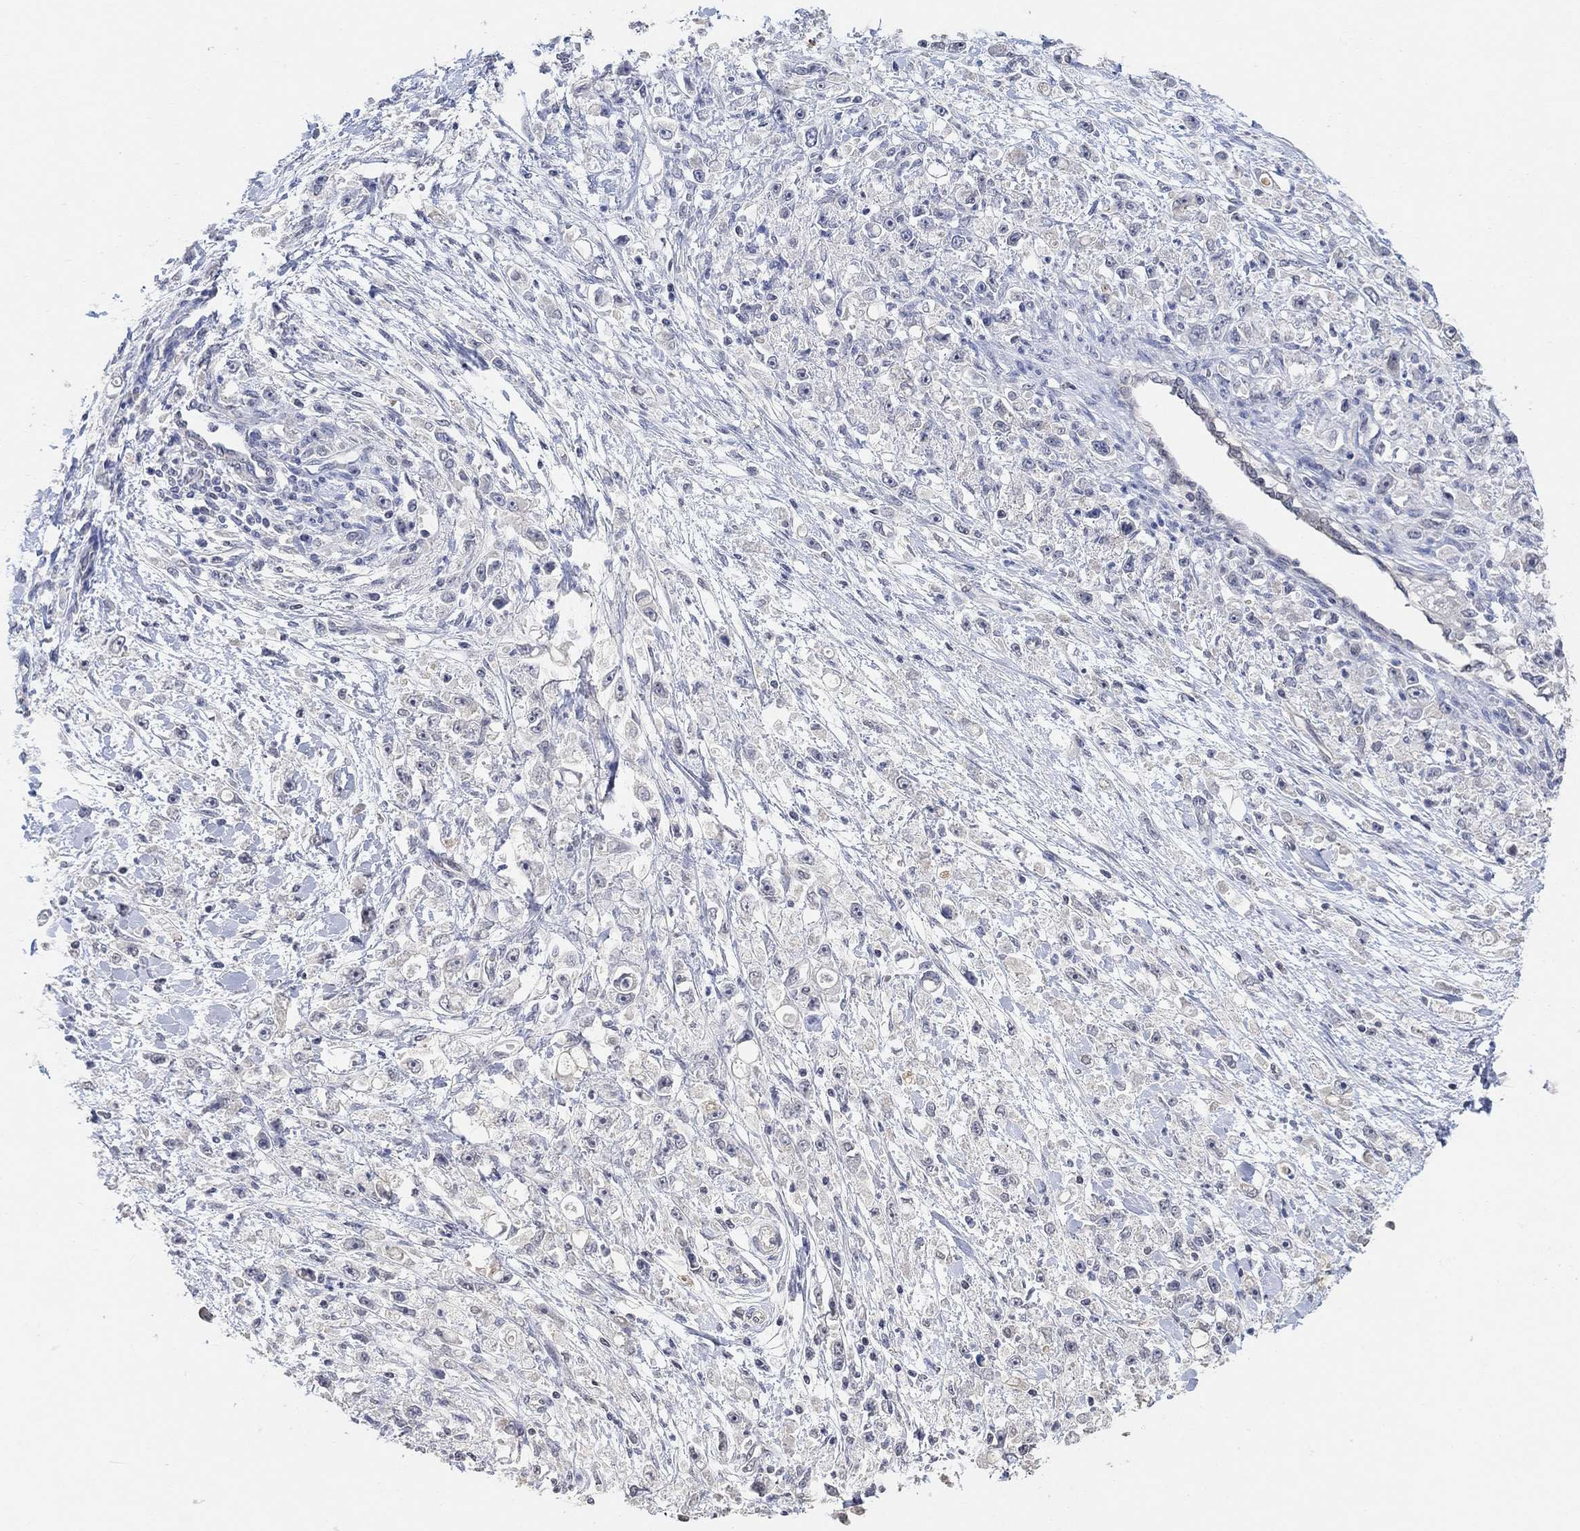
{"staining": {"intensity": "negative", "quantity": "none", "location": "none"}, "tissue": "stomach cancer", "cell_type": "Tumor cells", "image_type": "cancer", "snomed": [{"axis": "morphology", "description": "Adenocarcinoma, NOS"}, {"axis": "topography", "description": "Stomach"}], "caption": "A histopathology image of human adenocarcinoma (stomach) is negative for staining in tumor cells.", "gene": "UNC5B", "patient": {"sex": "female", "age": 59}}